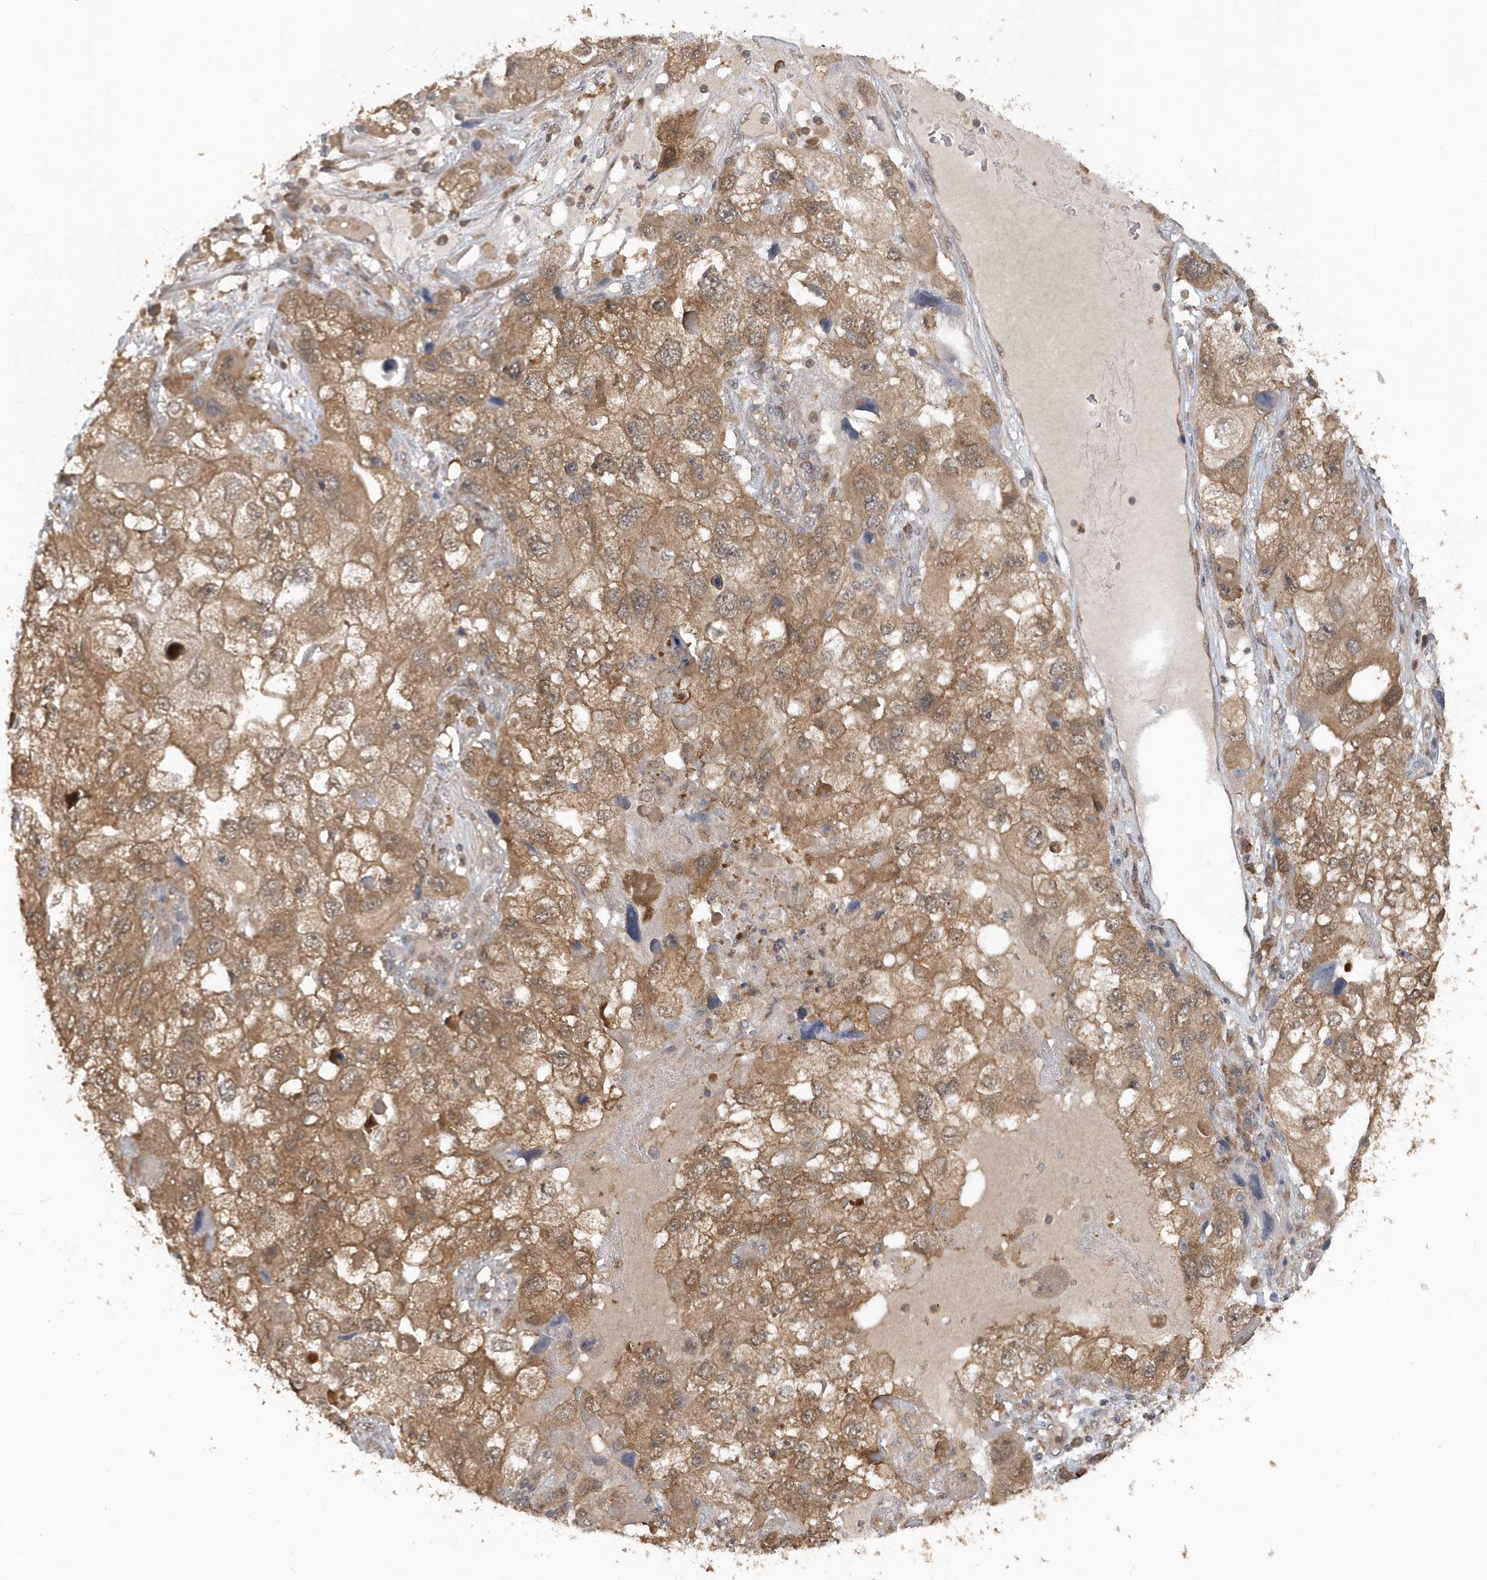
{"staining": {"intensity": "moderate", "quantity": ">75%", "location": "cytoplasmic/membranous"}, "tissue": "endometrial cancer", "cell_type": "Tumor cells", "image_type": "cancer", "snomed": [{"axis": "morphology", "description": "Adenocarcinoma, NOS"}, {"axis": "topography", "description": "Endometrium"}], "caption": "High-power microscopy captured an IHC photomicrograph of endometrial cancer, revealing moderate cytoplasmic/membranous expression in approximately >75% of tumor cells.", "gene": "RPE", "patient": {"sex": "female", "age": 49}}